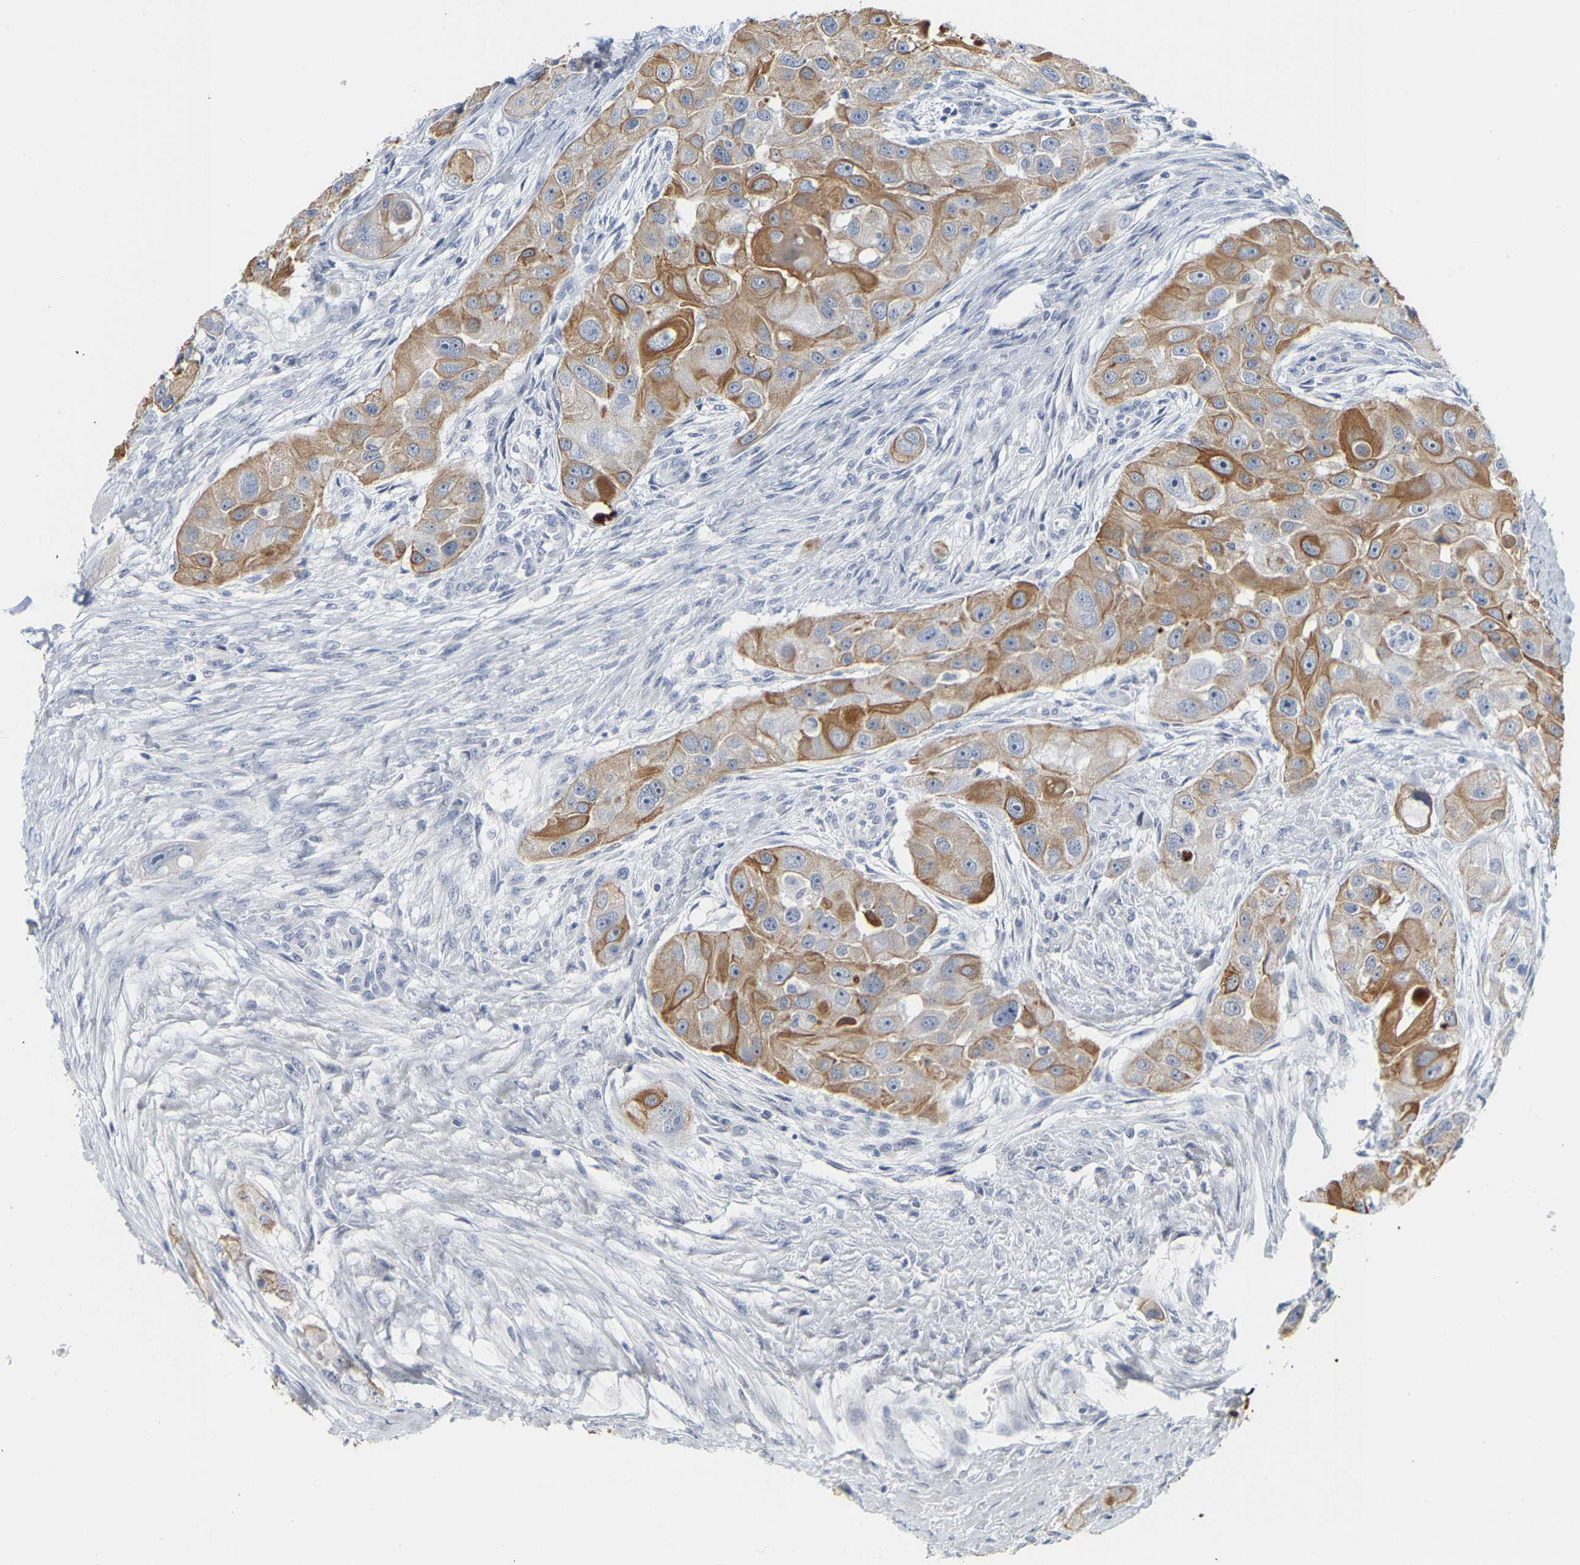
{"staining": {"intensity": "moderate", "quantity": ">75%", "location": "cytoplasmic/membranous"}, "tissue": "head and neck cancer", "cell_type": "Tumor cells", "image_type": "cancer", "snomed": [{"axis": "morphology", "description": "Normal tissue, NOS"}, {"axis": "morphology", "description": "Squamous cell carcinoma, NOS"}, {"axis": "topography", "description": "Skeletal muscle"}, {"axis": "topography", "description": "Head-Neck"}], "caption": "Brown immunohistochemical staining in human squamous cell carcinoma (head and neck) reveals moderate cytoplasmic/membranous staining in about >75% of tumor cells. The protein is stained brown, and the nuclei are stained in blue (DAB (3,3'-diaminobenzidine) IHC with brightfield microscopy, high magnification).", "gene": "KRT76", "patient": {"sex": "male", "age": 51}}